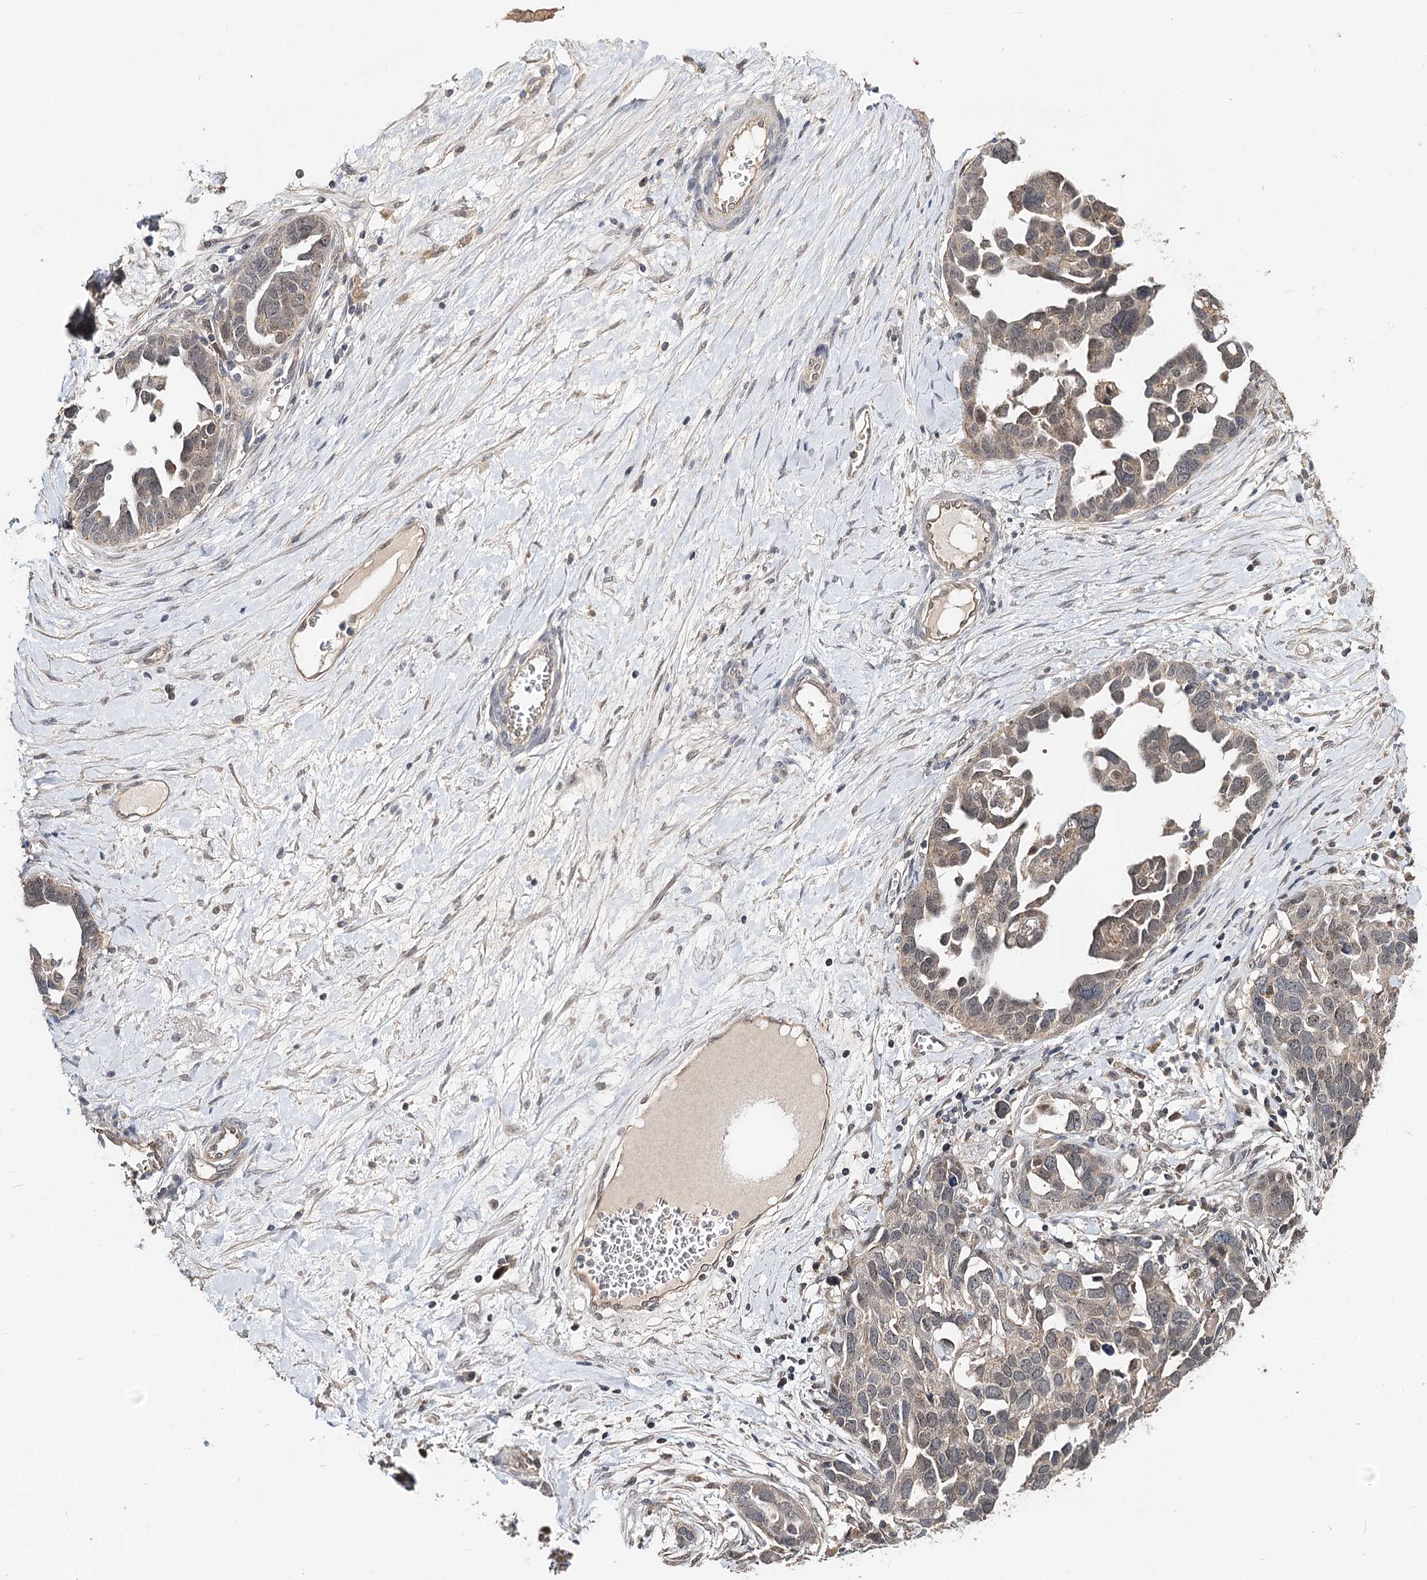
{"staining": {"intensity": "weak", "quantity": "25%-75%", "location": "cytoplasmic/membranous,nuclear"}, "tissue": "ovarian cancer", "cell_type": "Tumor cells", "image_type": "cancer", "snomed": [{"axis": "morphology", "description": "Cystadenocarcinoma, serous, NOS"}, {"axis": "topography", "description": "Ovary"}], "caption": "Tumor cells reveal low levels of weak cytoplasmic/membranous and nuclear expression in about 25%-75% of cells in ovarian cancer.", "gene": "NOPCHAP1", "patient": {"sex": "female", "age": 54}}